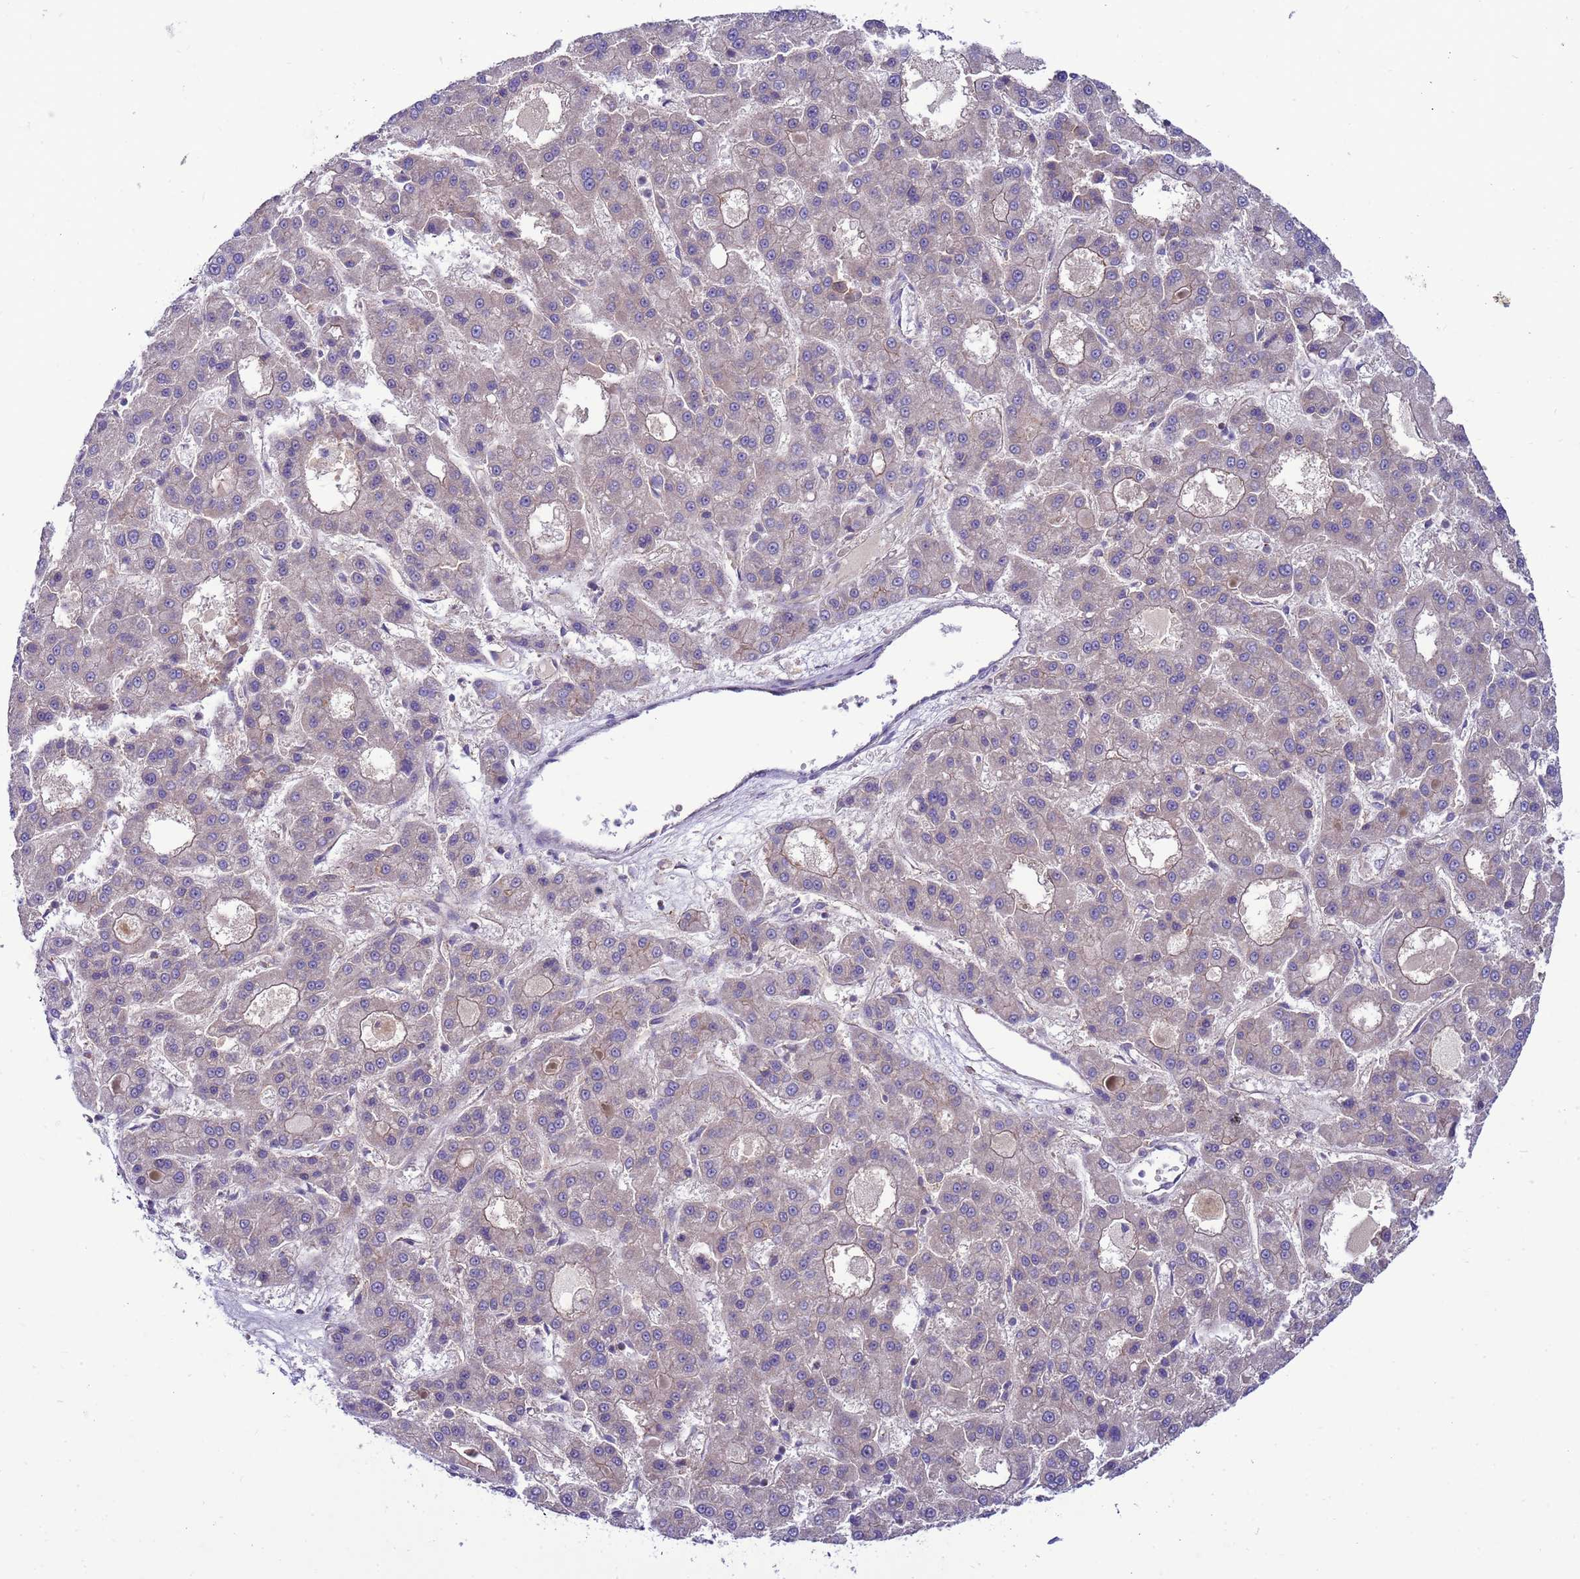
{"staining": {"intensity": "negative", "quantity": "none", "location": "none"}, "tissue": "liver cancer", "cell_type": "Tumor cells", "image_type": "cancer", "snomed": [{"axis": "morphology", "description": "Carcinoma, Hepatocellular, NOS"}, {"axis": "topography", "description": "Liver"}], "caption": "Liver cancer was stained to show a protein in brown. There is no significant expression in tumor cells. (Brightfield microscopy of DAB (3,3'-diaminobenzidine) immunohistochemistry (IHC) at high magnification).", "gene": "SMCO3", "patient": {"sex": "male", "age": 70}}